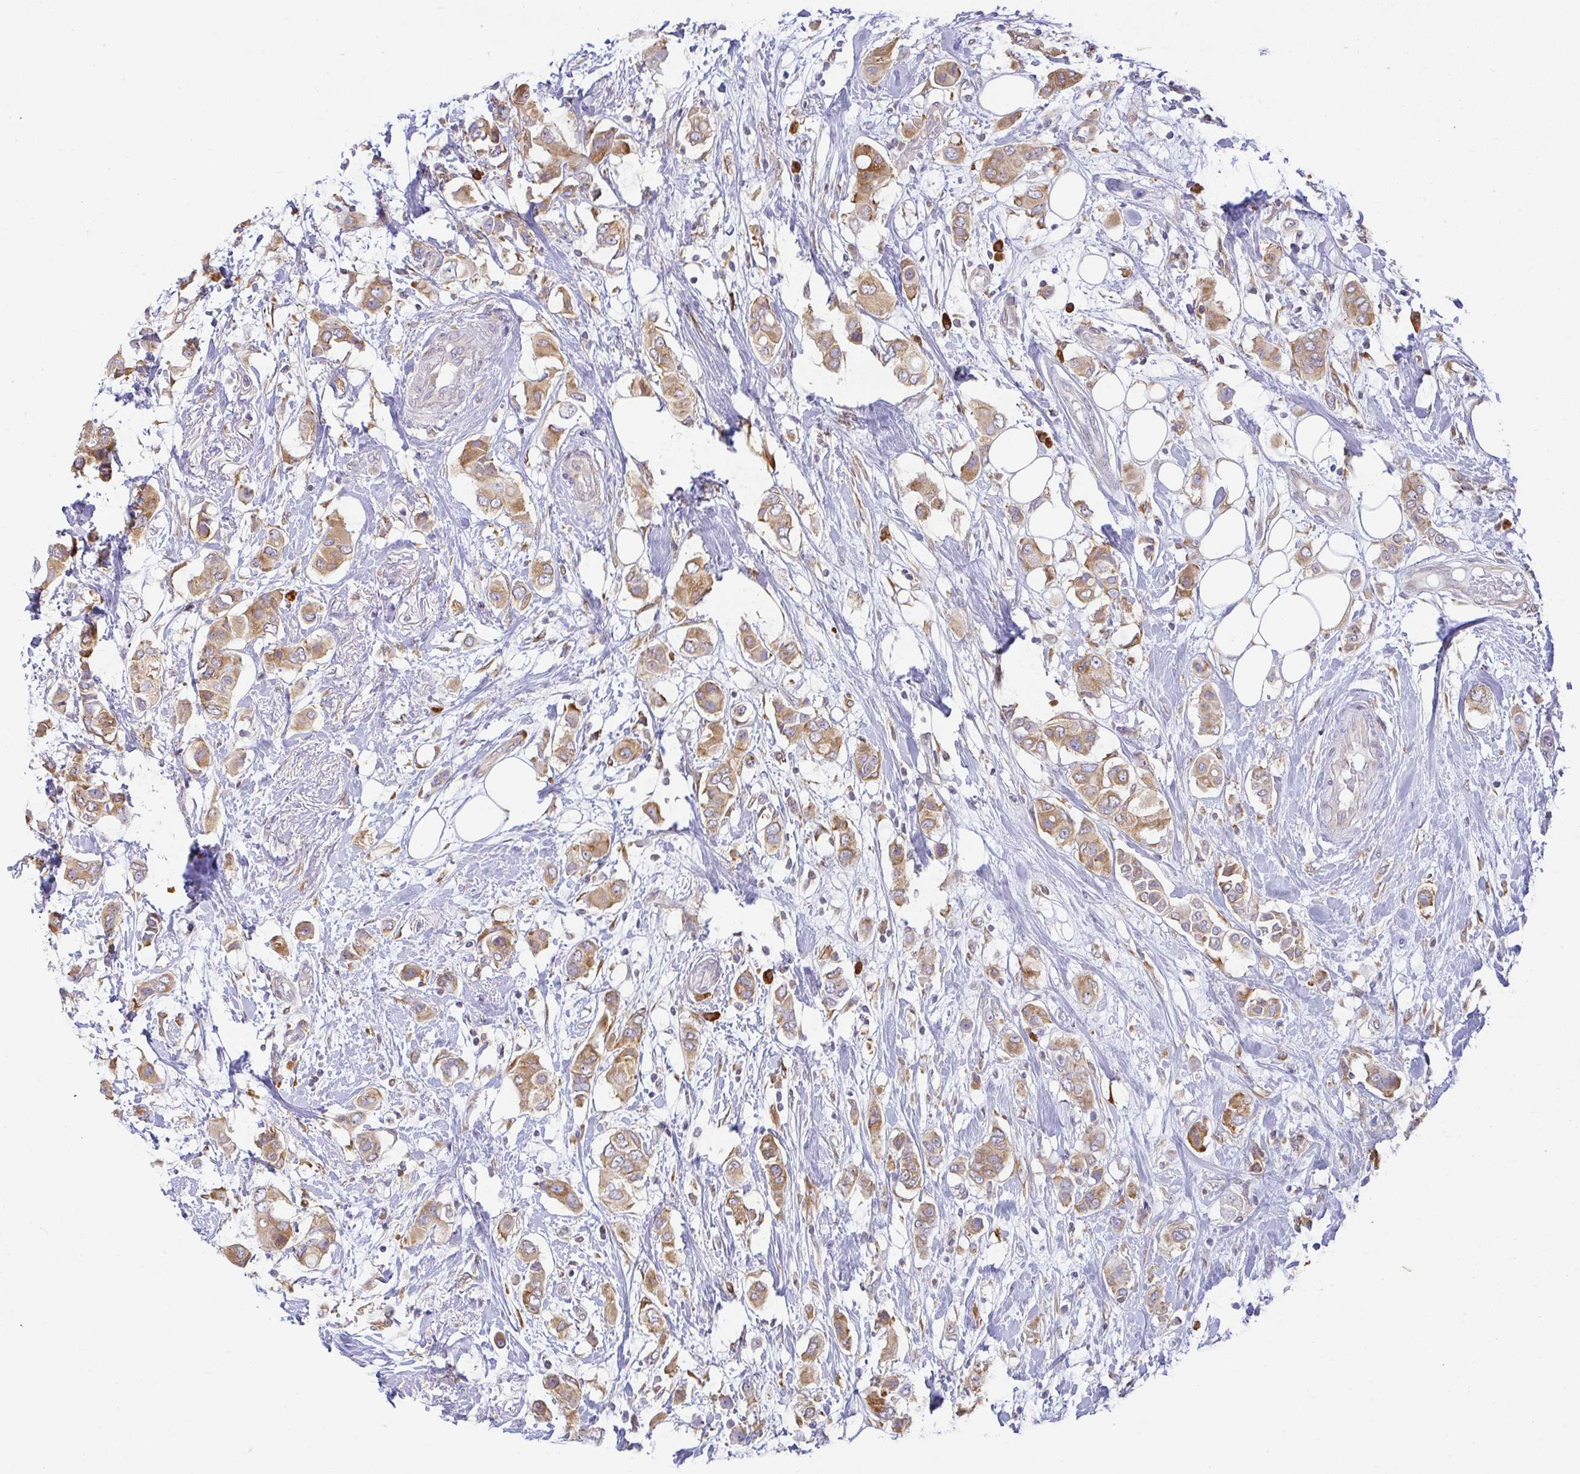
{"staining": {"intensity": "moderate", "quantity": ">75%", "location": "cytoplasmic/membranous"}, "tissue": "breast cancer", "cell_type": "Tumor cells", "image_type": "cancer", "snomed": [{"axis": "morphology", "description": "Lobular carcinoma"}, {"axis": "topography", "description": "Breast"}], "caption": "Lobular carcinoma (breast) stained with a brown dye reveals moderate cytoplasmic/membranous positive expression in approximately >75% of tumor cells.", "gene": "DERL2", "patient": {"sex": "female", "age": 51}}